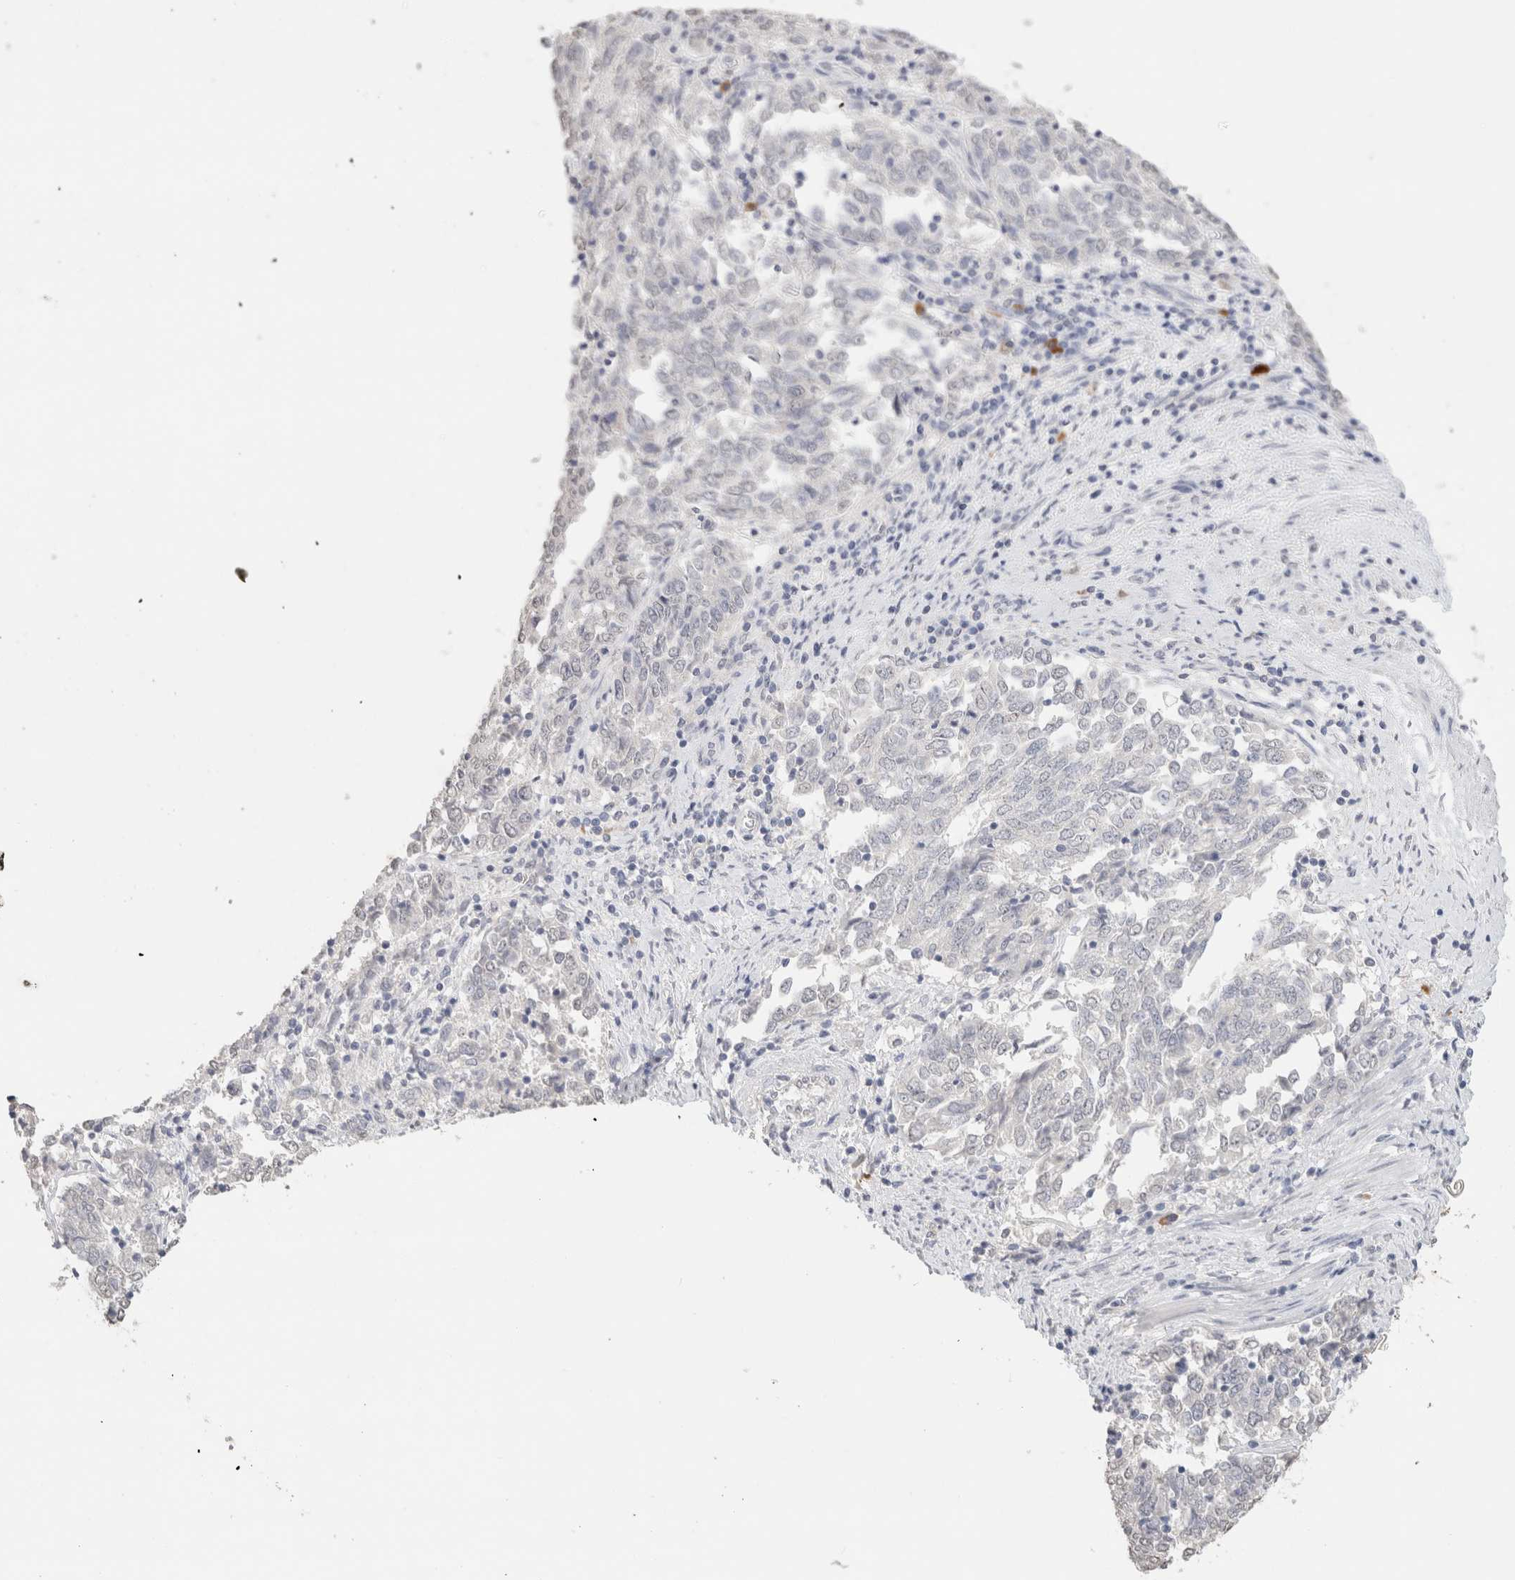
{"staining": {"intensity": "negative", "quantity": "none", "location": "none"}, "tissue": "endometrial cancer", "cell_type": "Tumor cells", "image_type": "cancer", "snomed": [{"axis": "morphology", "description": "Adenocarcinoma, NOS"}, {"axis": "topography", "description": "Endometrium"}], "caption": "This photomicrograph is of endometrial adenocarcinoma stained with immunohistochemistry (IHC) to label a protein in brown with the nuclei are counter-stained blue. There is no staining in tumor cells.", "gene": "CD80", "patient": {"sex": "female", "age": 80}}